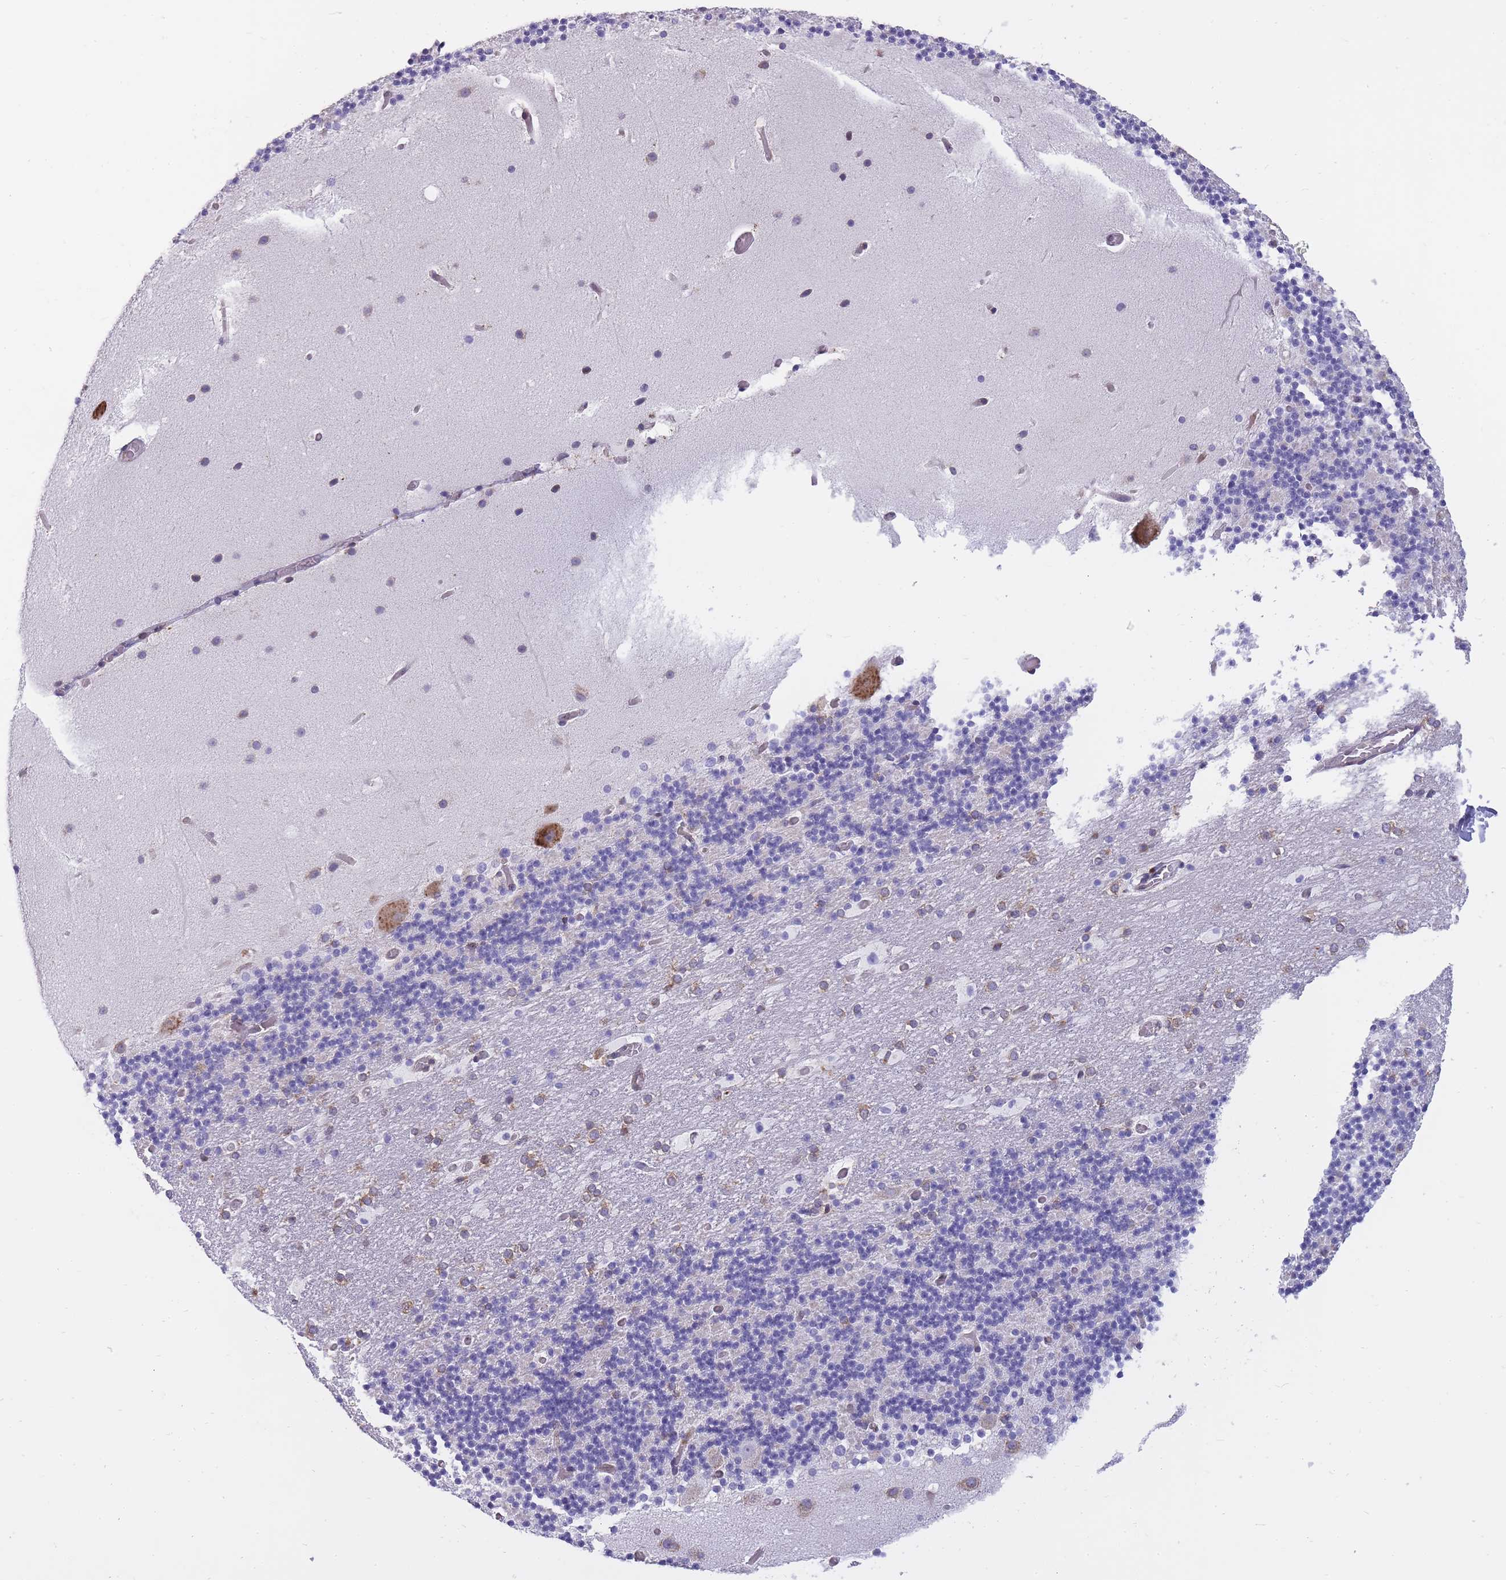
{"staining": {"intensity": "negative", "quantity": "none", "location": "none"}, "tissue": "cerebellum", "cell_type": "Cells in granular layer", "image_type": "normal", "snomed": [{"axis": "morphology", "description": "Normal tissue, NOS"}, {"axis": "topography", "description": "Cerebellum"}], "caption": "This is an immunohistochemistry micrograph of normal human cerebellum. There is no expression in cells in granular layer.", "gene": "ZNF662", "patient": {"sex": "male", "age": 57}}